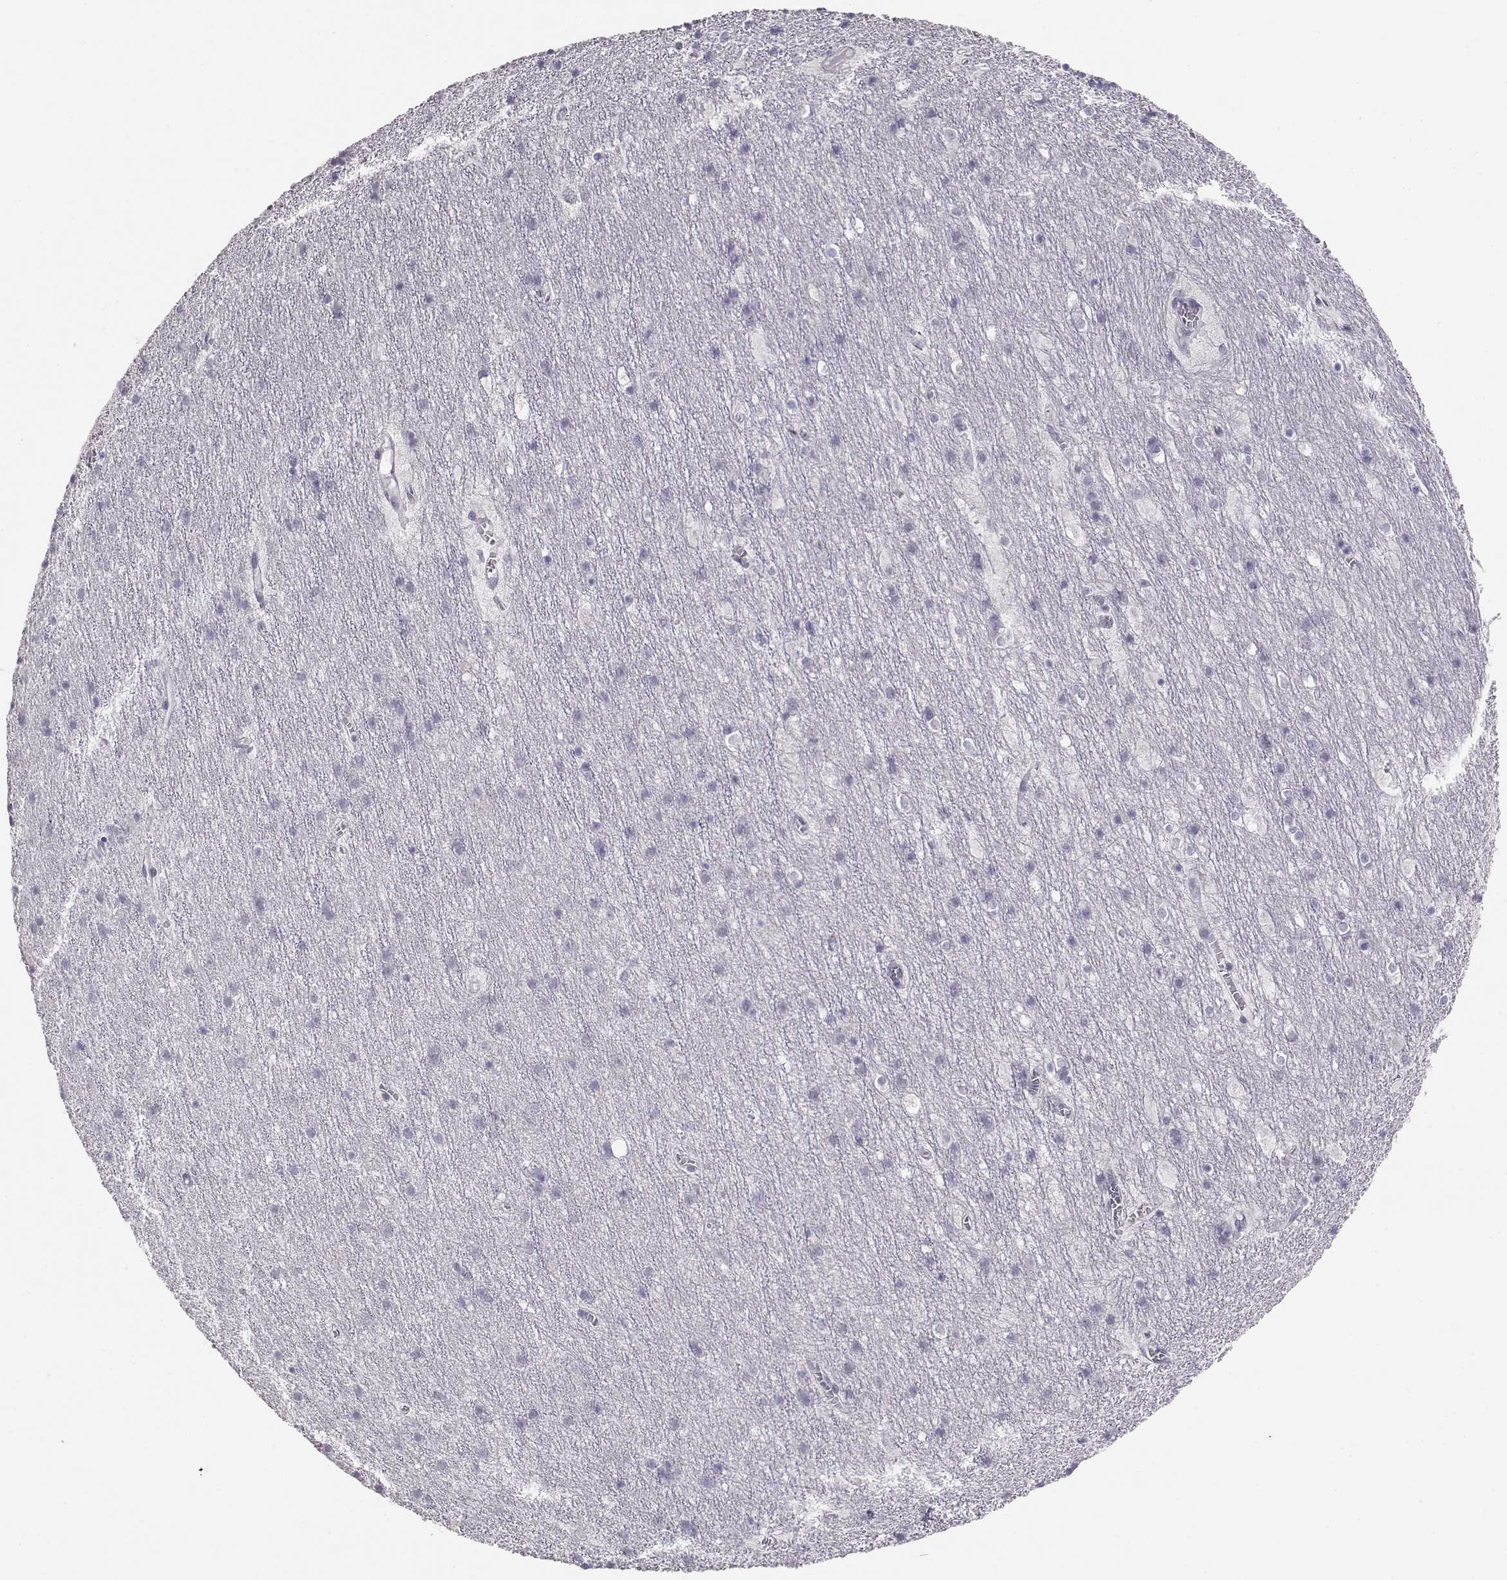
{"staining": {"intensity": "negative", "quantity": "none", "location": "none"}, "tissue": "cerebellum", "cell_type": "Cells in granular layer", "image_type": "normal", "snomed": [{"axis": "morphology", "description": "Normal tissue, NOS"}, {"axis": "topography", "description": "Cerebellum"}], "caption": "High magnification brightfield microscopy of normal cerebellum stained with DAB (3,3'-diaminobenzidine) (brown) and counterstained with hematoxylin (blue): cells in granular layer show no significant staining. (Stains: DAB (3,3'-diaminobenzidine) immunohistochemistry (IHC) with hematoxylin counter stain, Microscopy: brightfield microscopy at high magnification).", "gene": "IMPG1", "patient": {"sex": "male", "age": 70}}